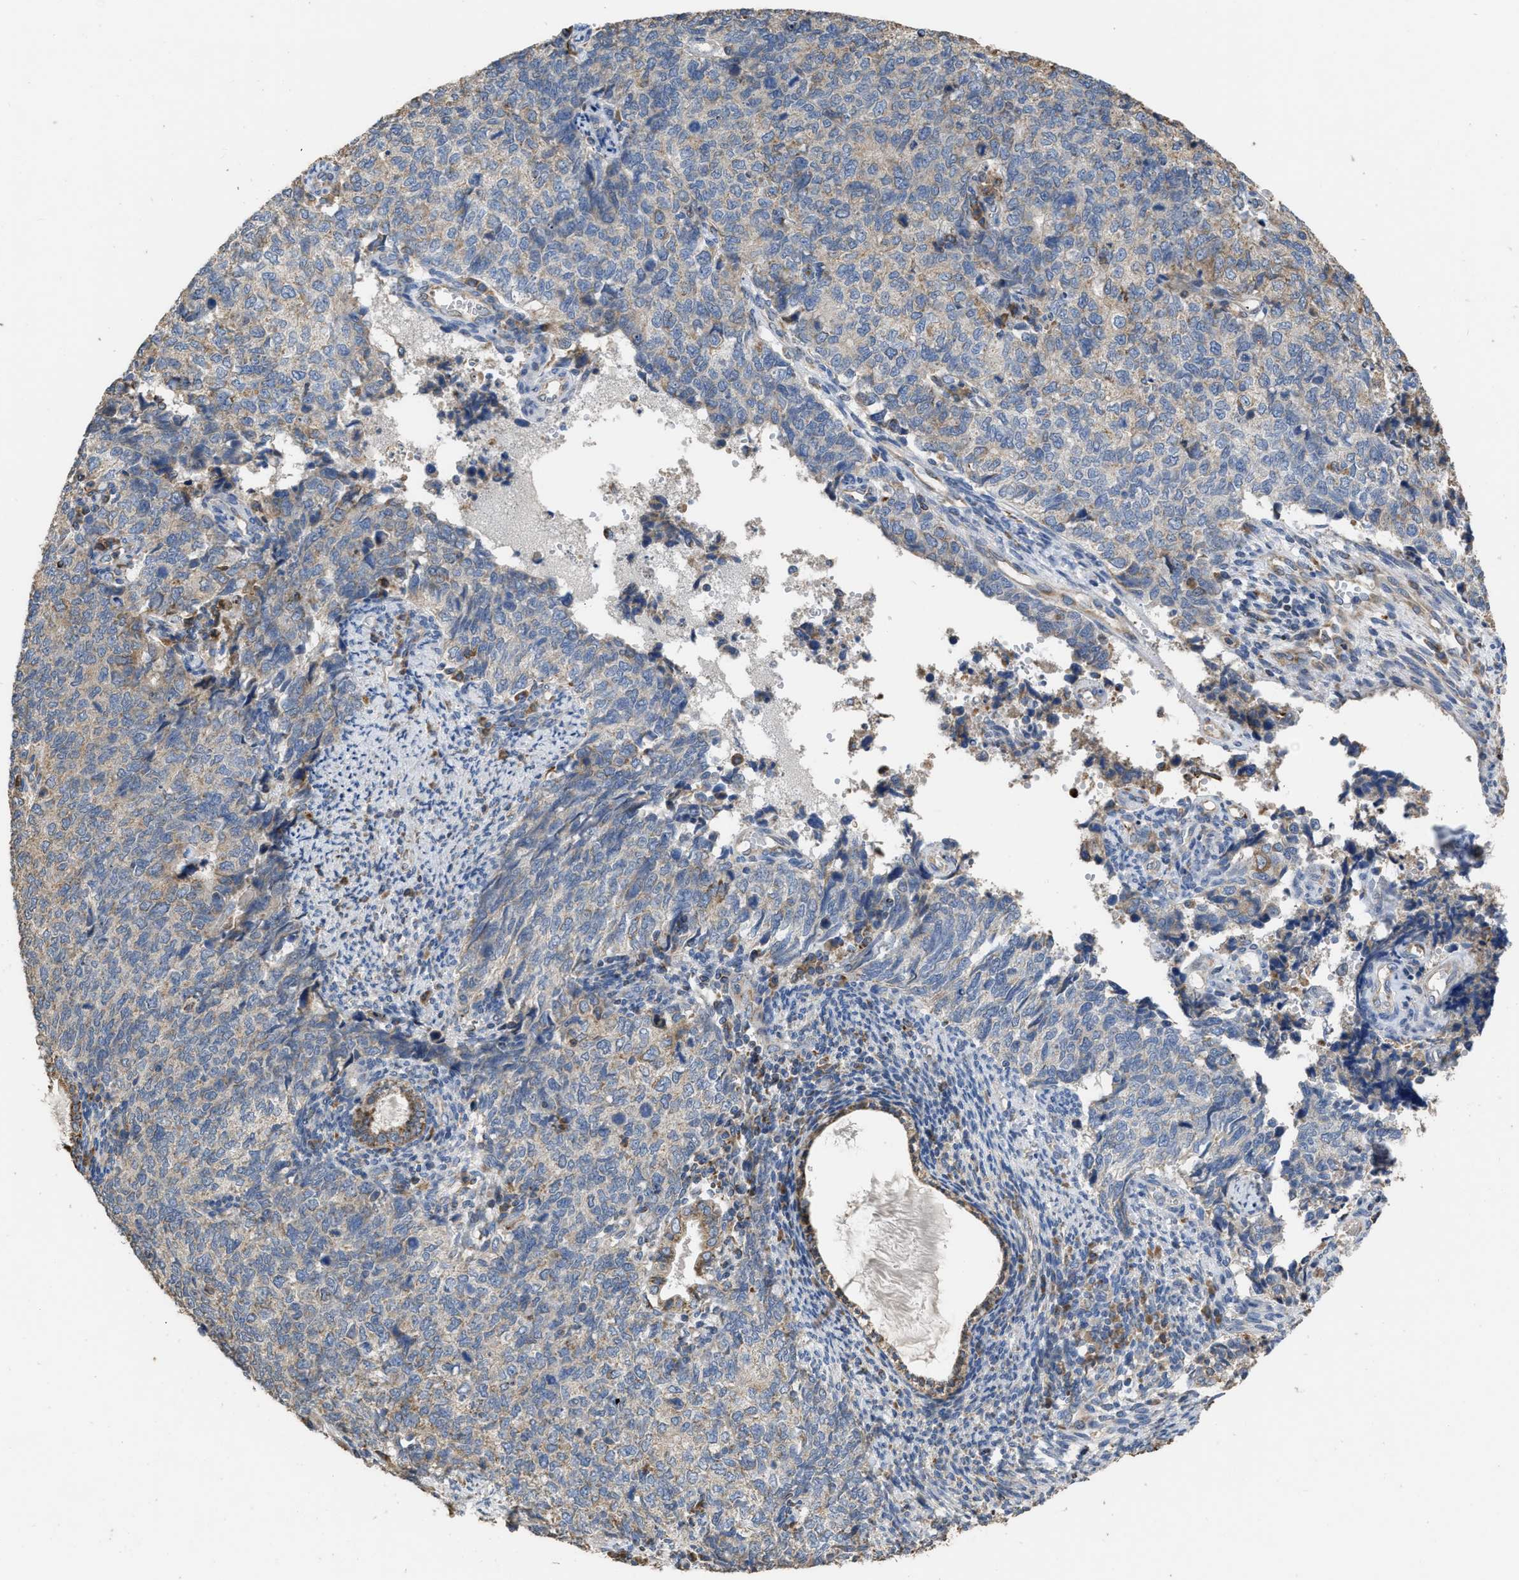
{"staining": {"intensity": "weak", "quantity": ">75%", "location": "cytoplasmic/membranous"}, "tissue": "cervical cancer", "cell_type": "Tumor cells", "image_type": "cancer", "snomed": [{"axis": "morphology", "description": "Squamous cell carcinoma, NOS"}, {"axis": "topography", "description": "Cervix"}], "caption": "A micrograph showing weak cytoplasmic/membranous staining in about >75% of tumor cells in cervical cancer, as visualized by brown immunohistochemical staining.", "gene": "AK2", "patient": {"sex": "female", "age": 63}}